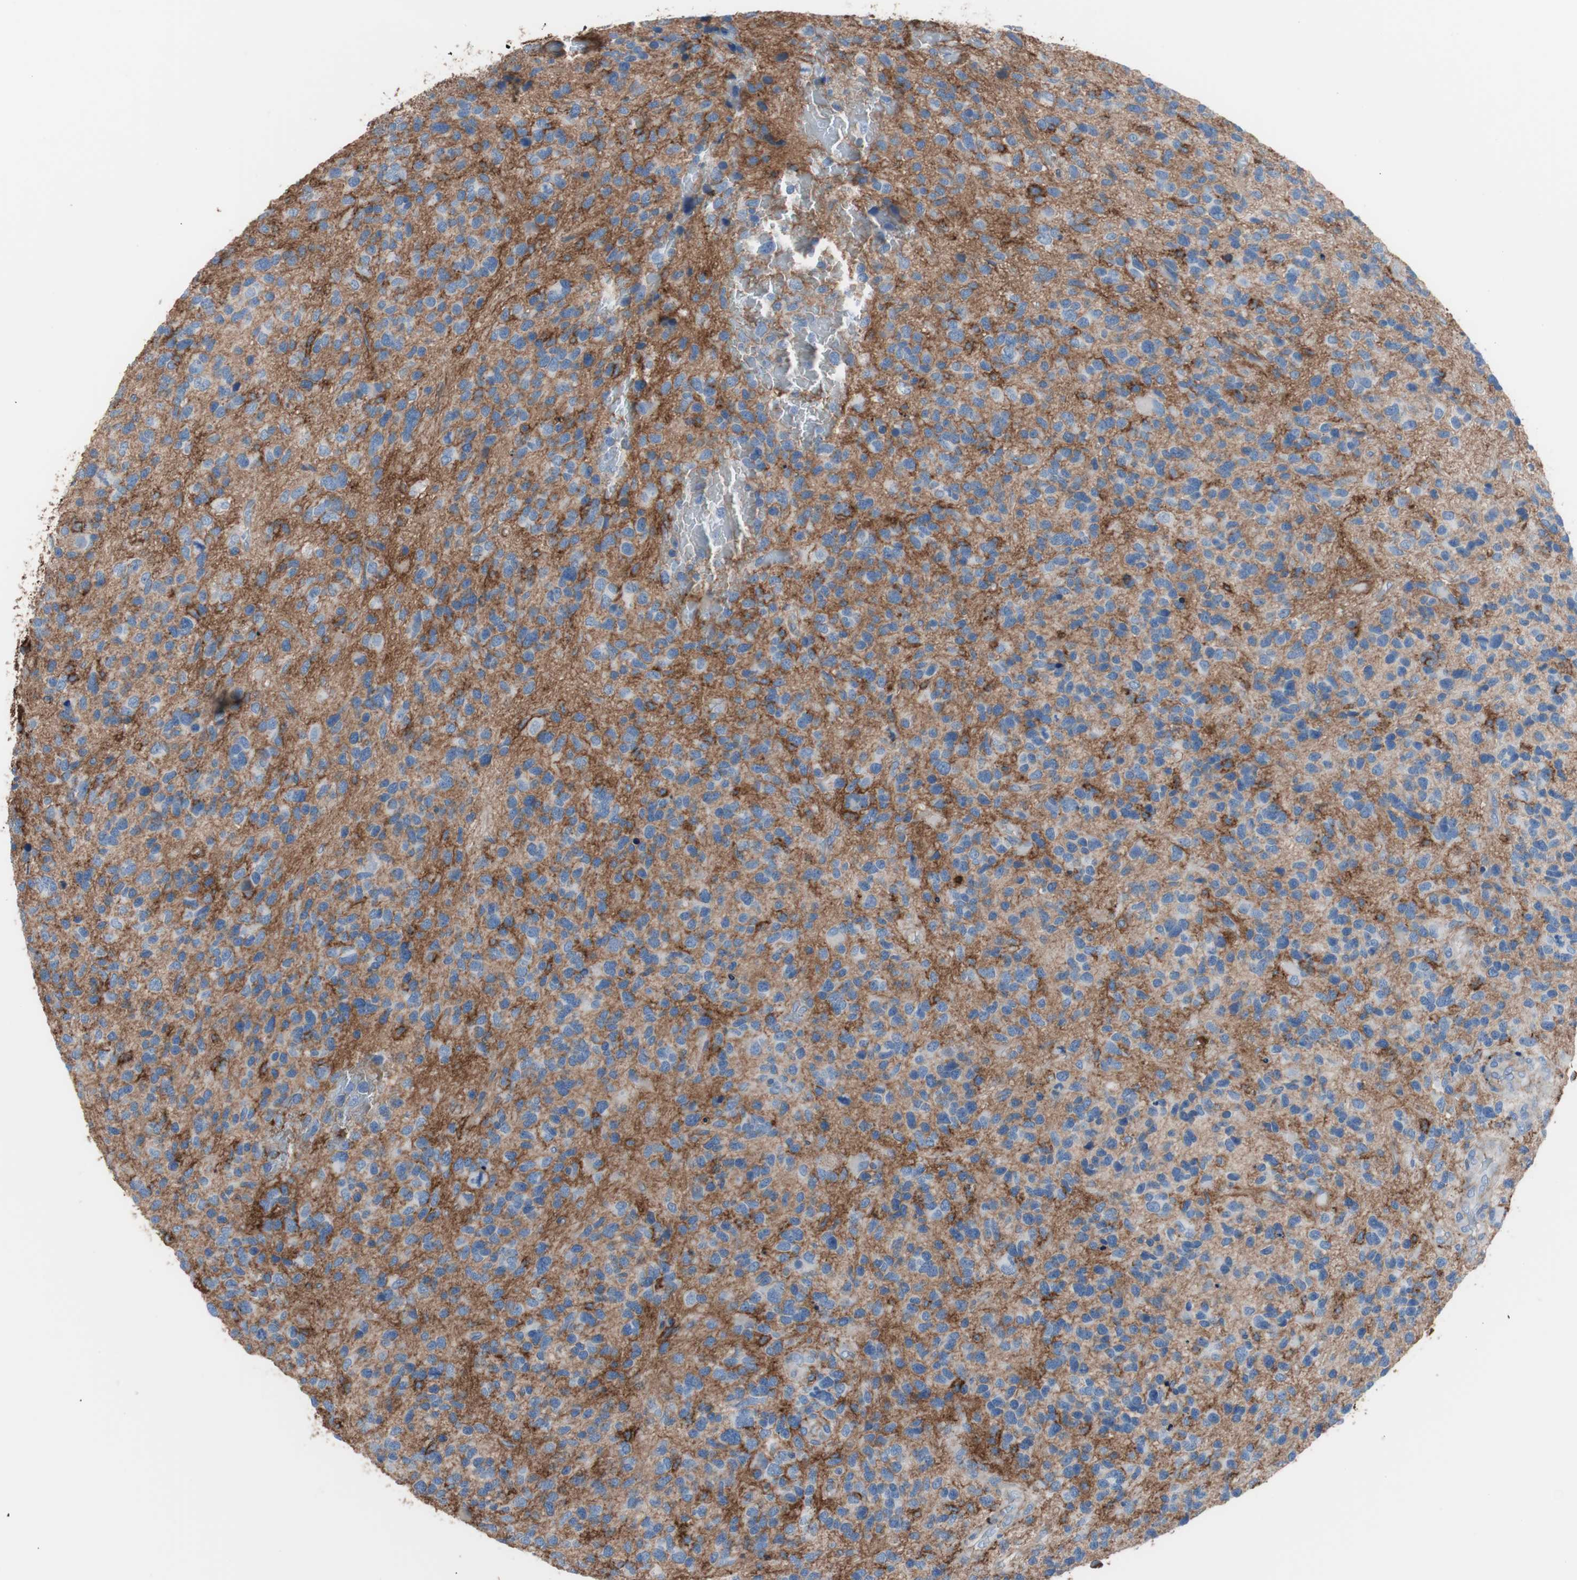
{"staining": {"intensity": "negative", "quantity": "none", "location": "none"}, "tissue": "glioma", "cell_type": "Tumor cells", "image_type": "cancer", "snomed": [{"axis": "morphology", "description": "Glioma, malignant, High grade"}, {"axis": "topography", "description": "Brain"}], "caption": "Tumor cells are negative for brown protein staining in glioma.", "gene": "CD81", "patient": {"sex": "female", "age": 58}}